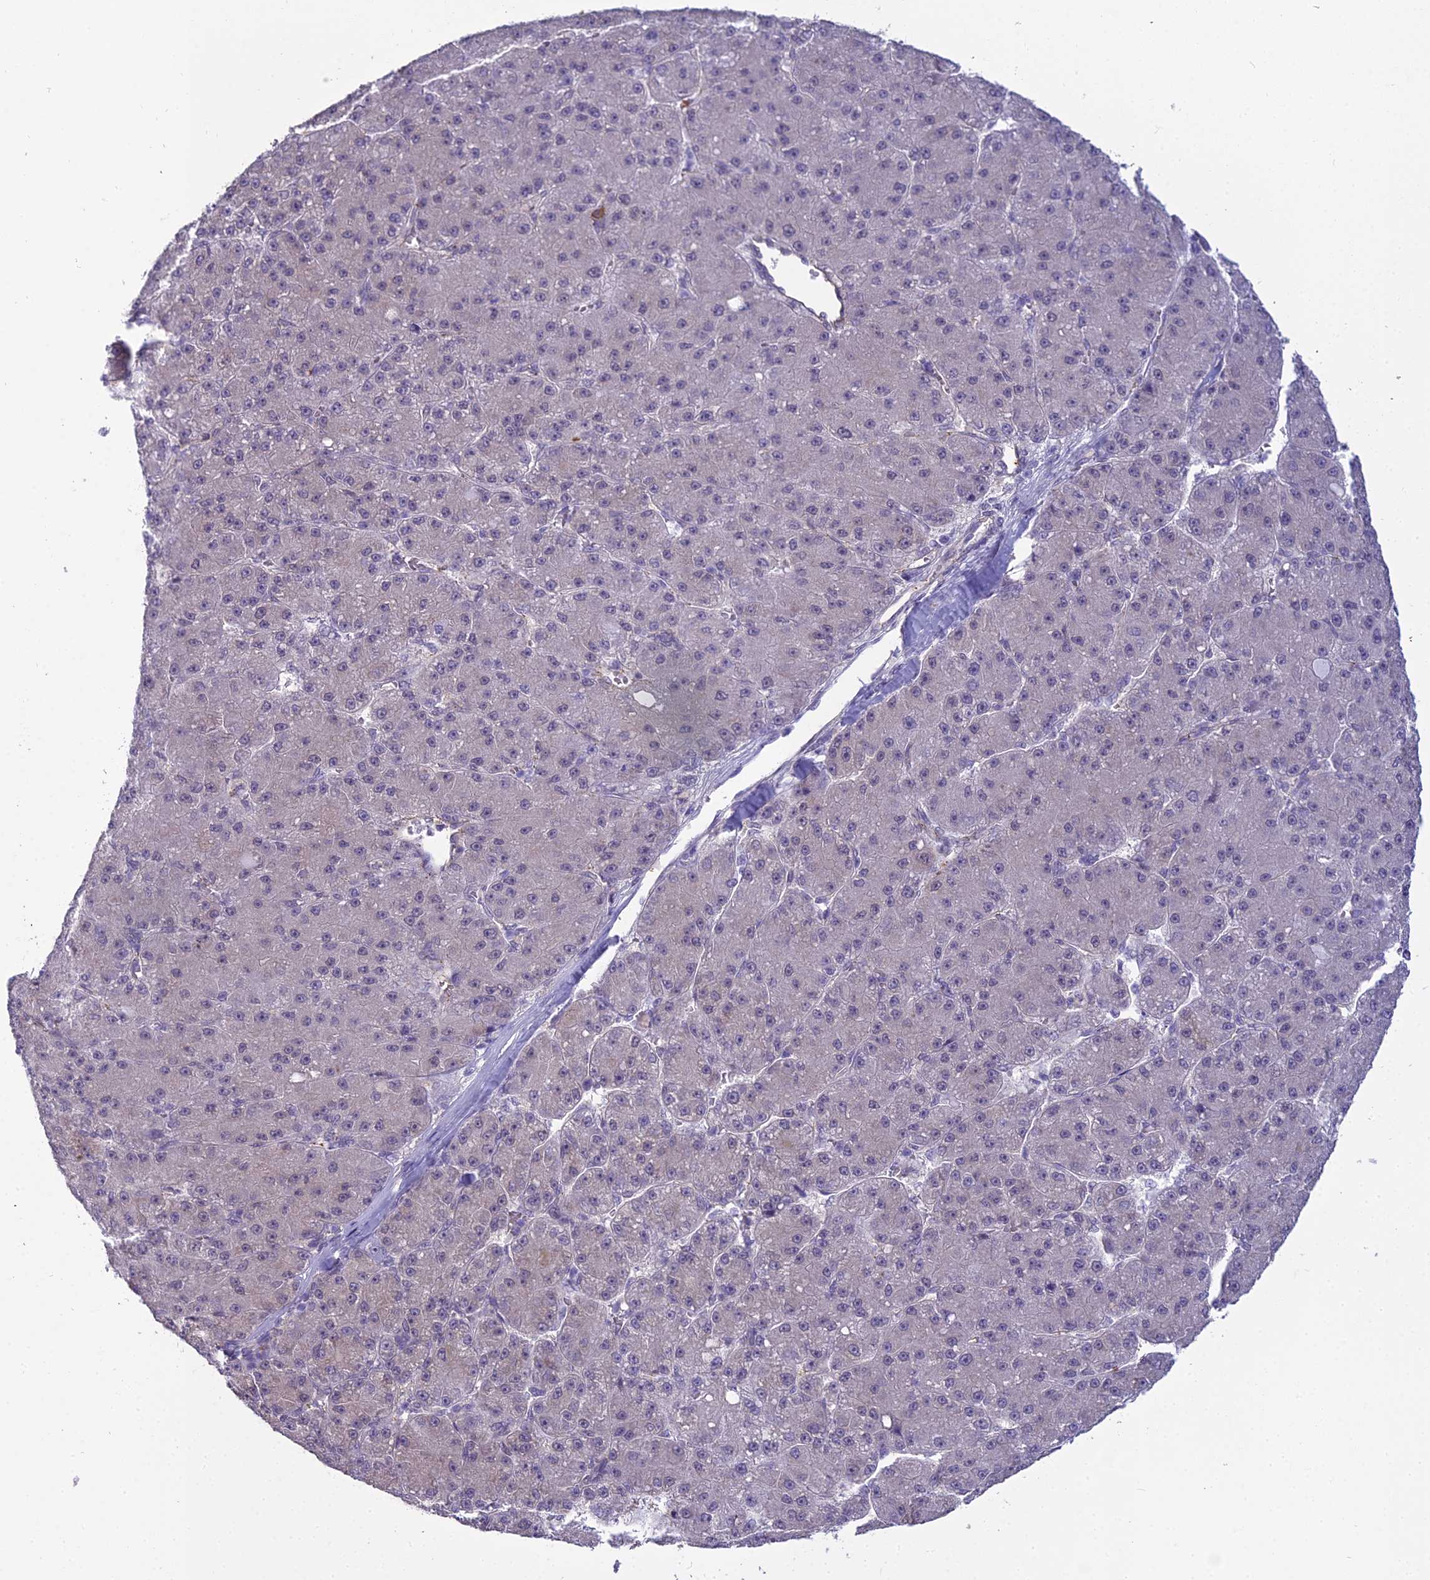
{"staining": {"intensity": "negative", "quantity": "none", "location": "none"}, "tissue": "liver cancer", "cell_type": "Tumor cells", "image_type": "cancer", "snomed": [{"axis": "morphology", "description": "Carcinoma, Hepatocellular, NOS"}, {"axis": "topography", "description": "Liver"}], "caption": "IHC histopathology image of neoplastic tissue: human hepatocellular carcinoma (liver) stained with DAB displays no significant protein expression in tumor cells.", "gene": "BLNK", "patient": {"sex": "male", "age": 67}}